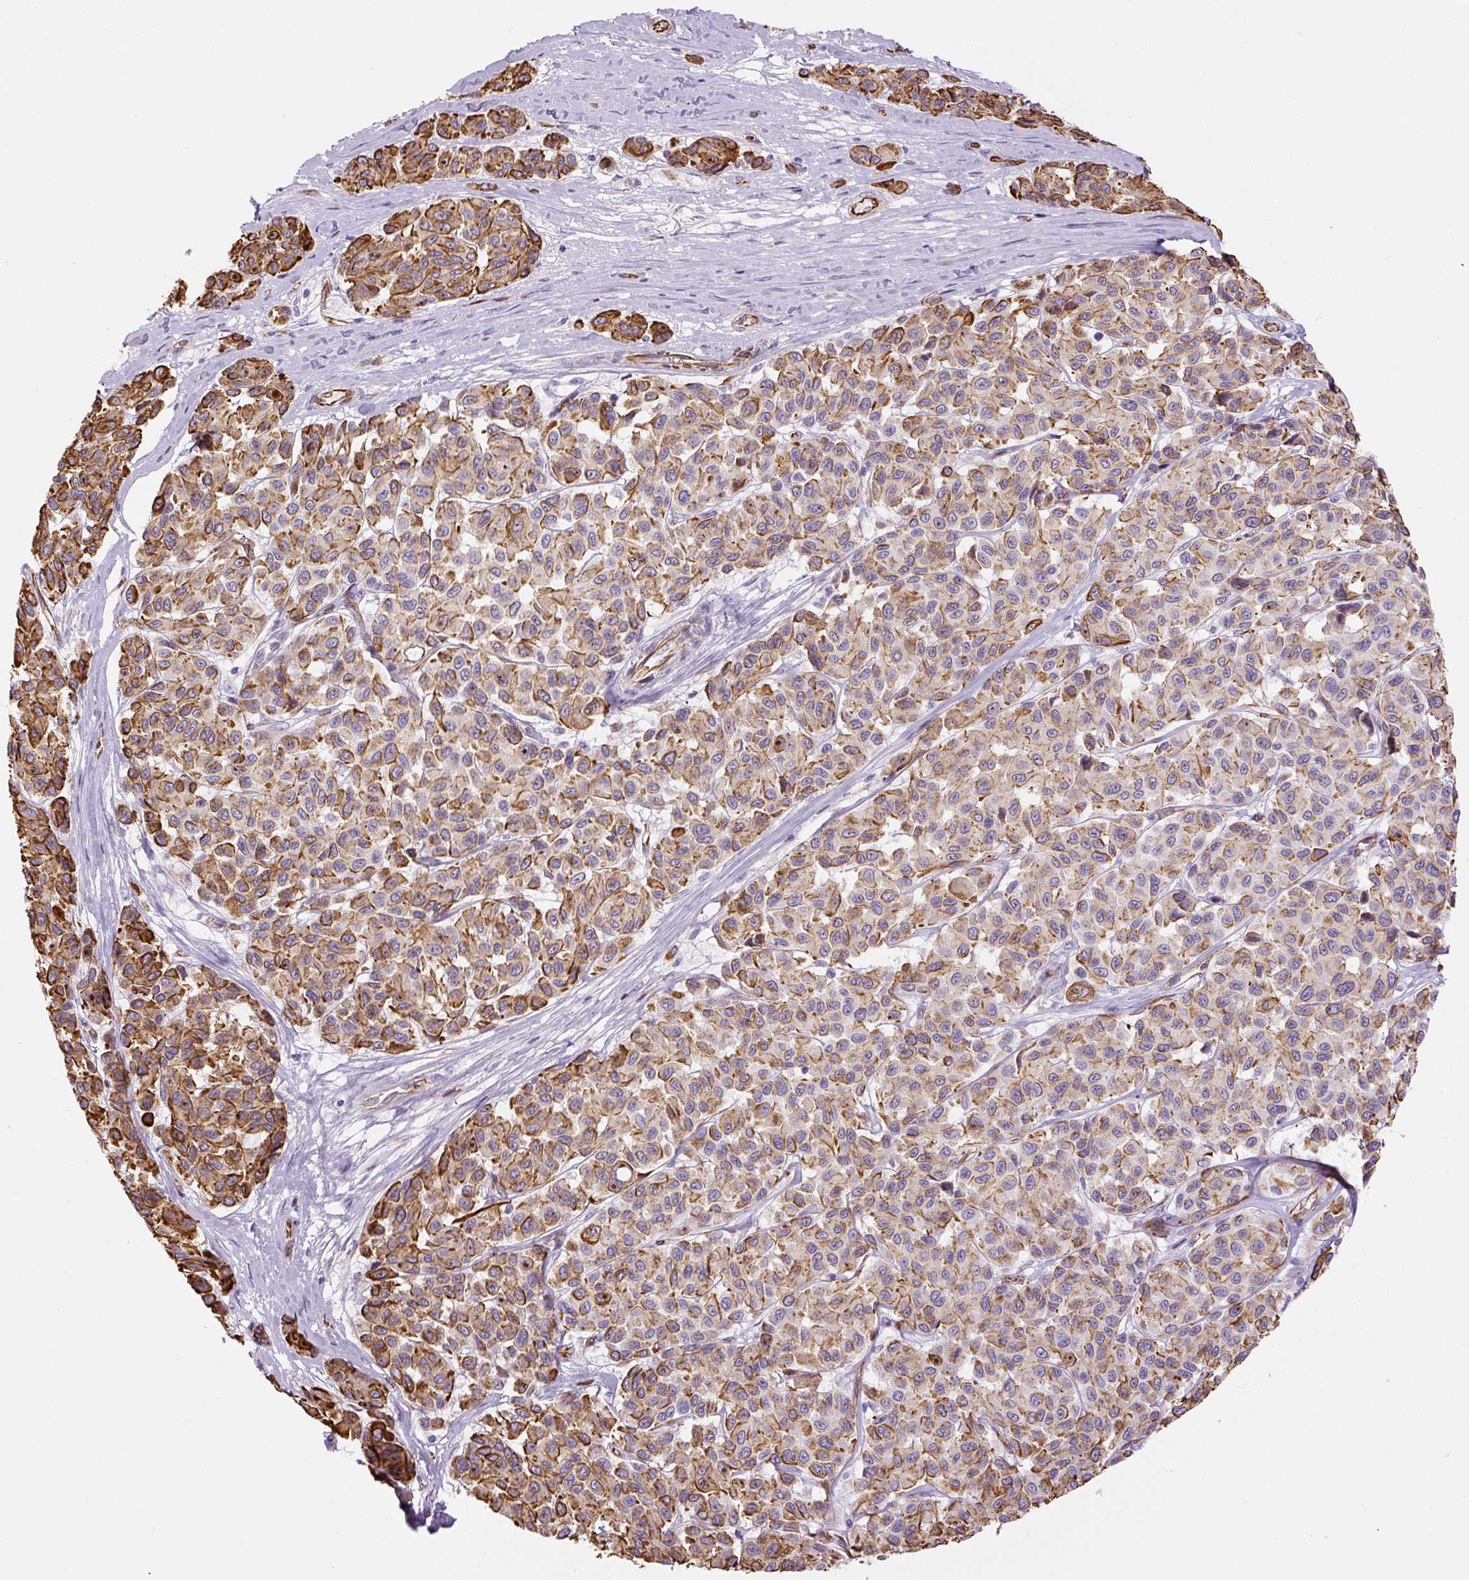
{"staining": {"intensity": "moderate", "quantity": ">75%", "location": "cytoplasmic/membranous"}, "tissue": "melanoma", "cell_type": "Tumor cells", "image_type": "cancer", "snomed": [{"axis": "morphology", "description": "Malignant melanoma, NOS"}, {"axis": "topography", "description": "Skin"}], "caption": "An IHC micrograph of neoplastic tissue is shown. Protein staining in brown labels moderate cytoplasmic/membranous positivity in malignant melanoma within tumor cells. (IHC, brightfield microscopy, high magnification).", "gene": "NES", "patient": {"sex": "female", "age": 66}}